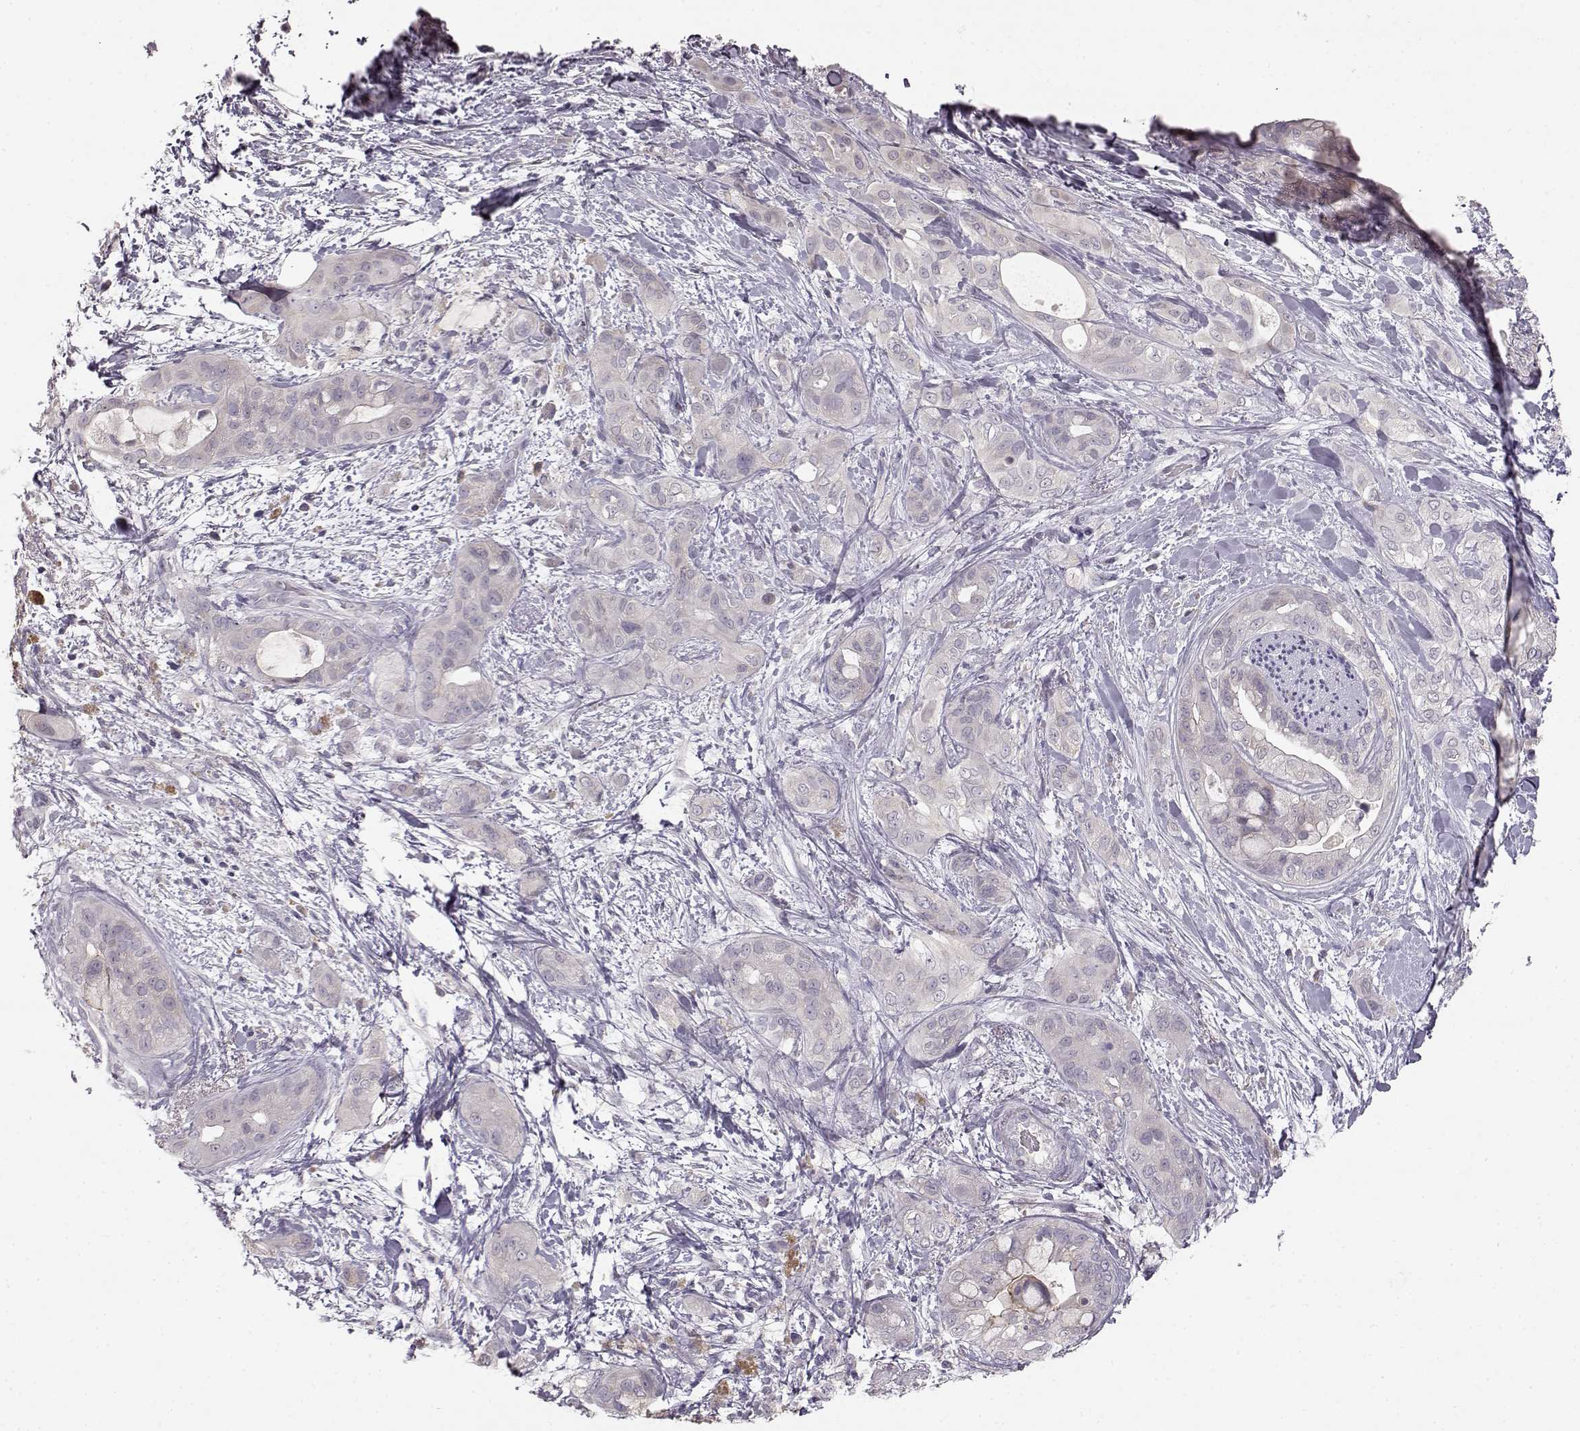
{"staining": {"intensity": "negative", "quantity": "none", "location": "none"}, "tissue": "pancreatic cancer", "cell_type": "Tumor cells", "image_type": "cancer", "snomed": [{"axis": "morphology", "description": "Adenocarcinoma, NOS"}, {"axis": "topography", "description": "Pancreas"}], "caption": "Histopathology image shows no protein positivity in tumor cells of pancreatic adenocarcinoma tissue.", "gene": "GHR", "patient": {"sex": "male", "age": 71}}